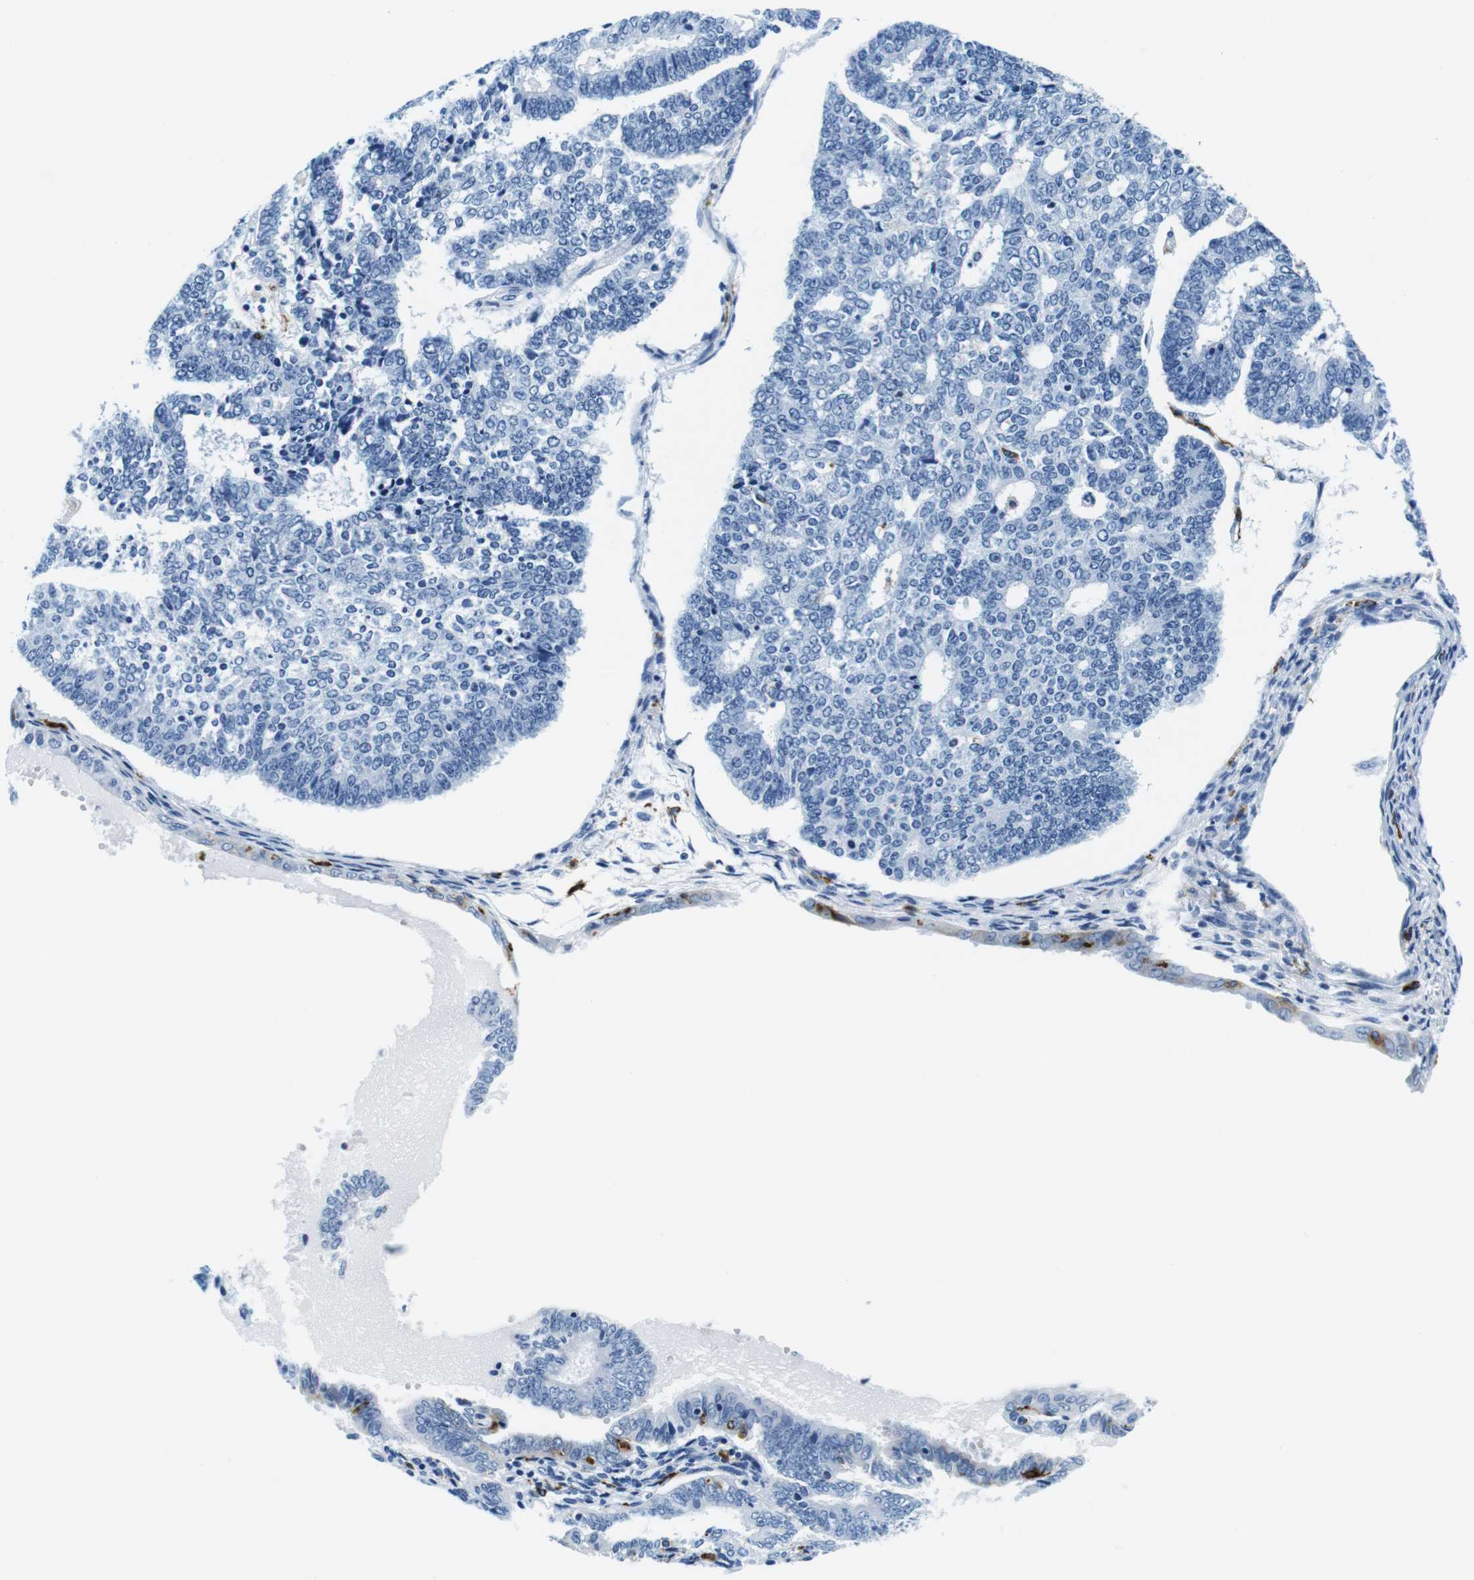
{"staining": {"intensity": "negative", "quantity": "none", "location": "none"}, "tissue": "endometrial cancer", "cell_type": "Tumor cells", "image_type": "cancer", "snomed": [{"axis": "morphology", "description": "Adenocarcinoma, NOS"}, {"axis": "topography", "description": "Endometrium"}], "caption": "The micrograph reveals no significant staining in tumor cells of adenocarcinoma (endometrial).", "gene": "HLA-DRB1", "patient": {"sex": "female", "age": 70}}